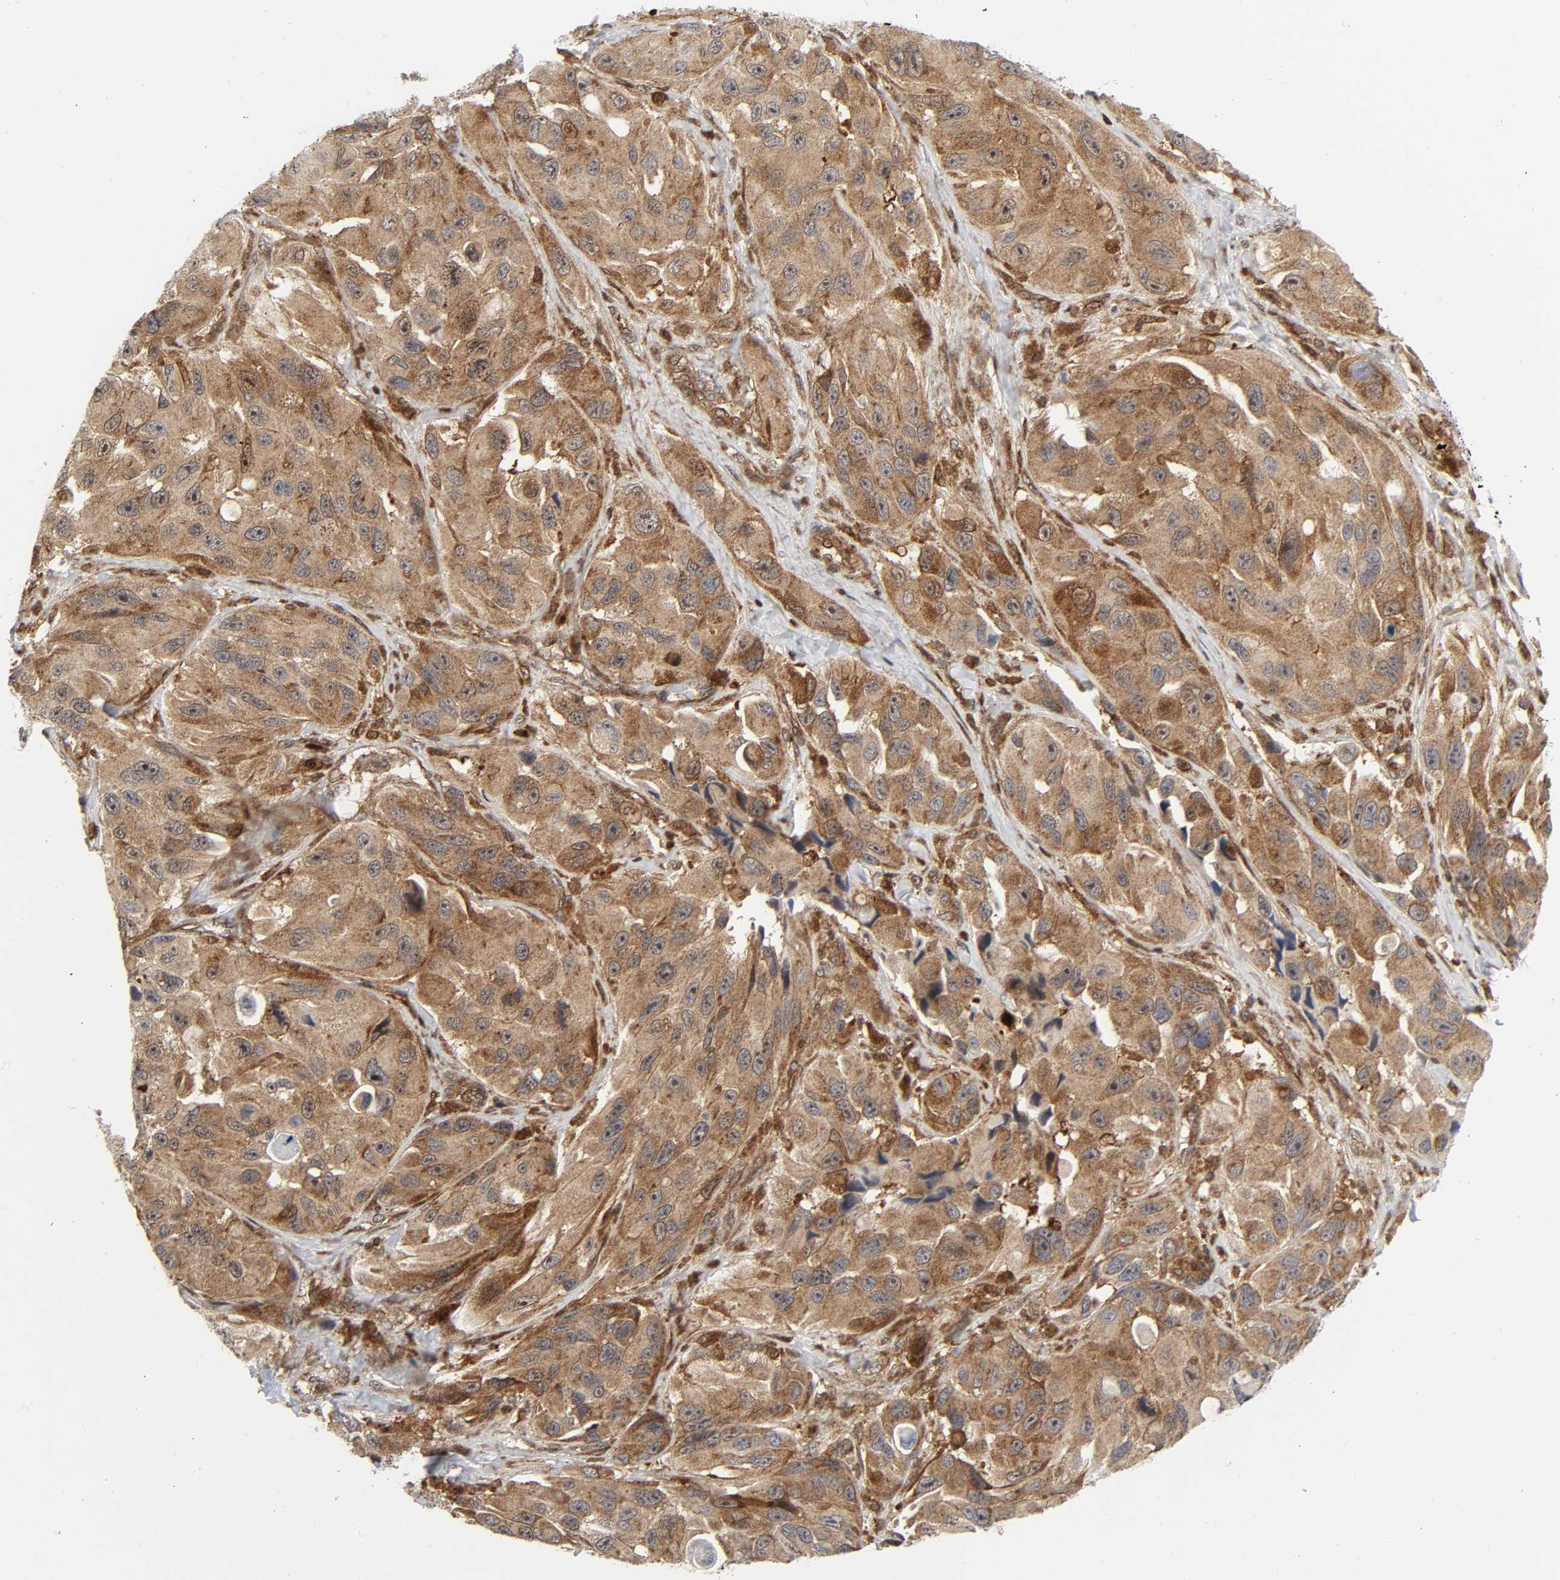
{"staining": {"intensity": "moderate", "quantity": ">75%", "location": "cytoplasmic/membranous"}, "tissue": "melanoma", "cell_type": "Tumor cells", "image_type": "cancer", "snomed": [{"axis": "morphology", "description": "Malignant melanoma, NOS"}, {"axis": "topography", "description": "Skin"}], "caption": "Protein analysis of malignant melanoma tissue displays moderate cytoplasmic/membranous expression in about >75% of tumor cells.", "gene": "MAPK1", "patient": {"sex": "female", "age": 73}}